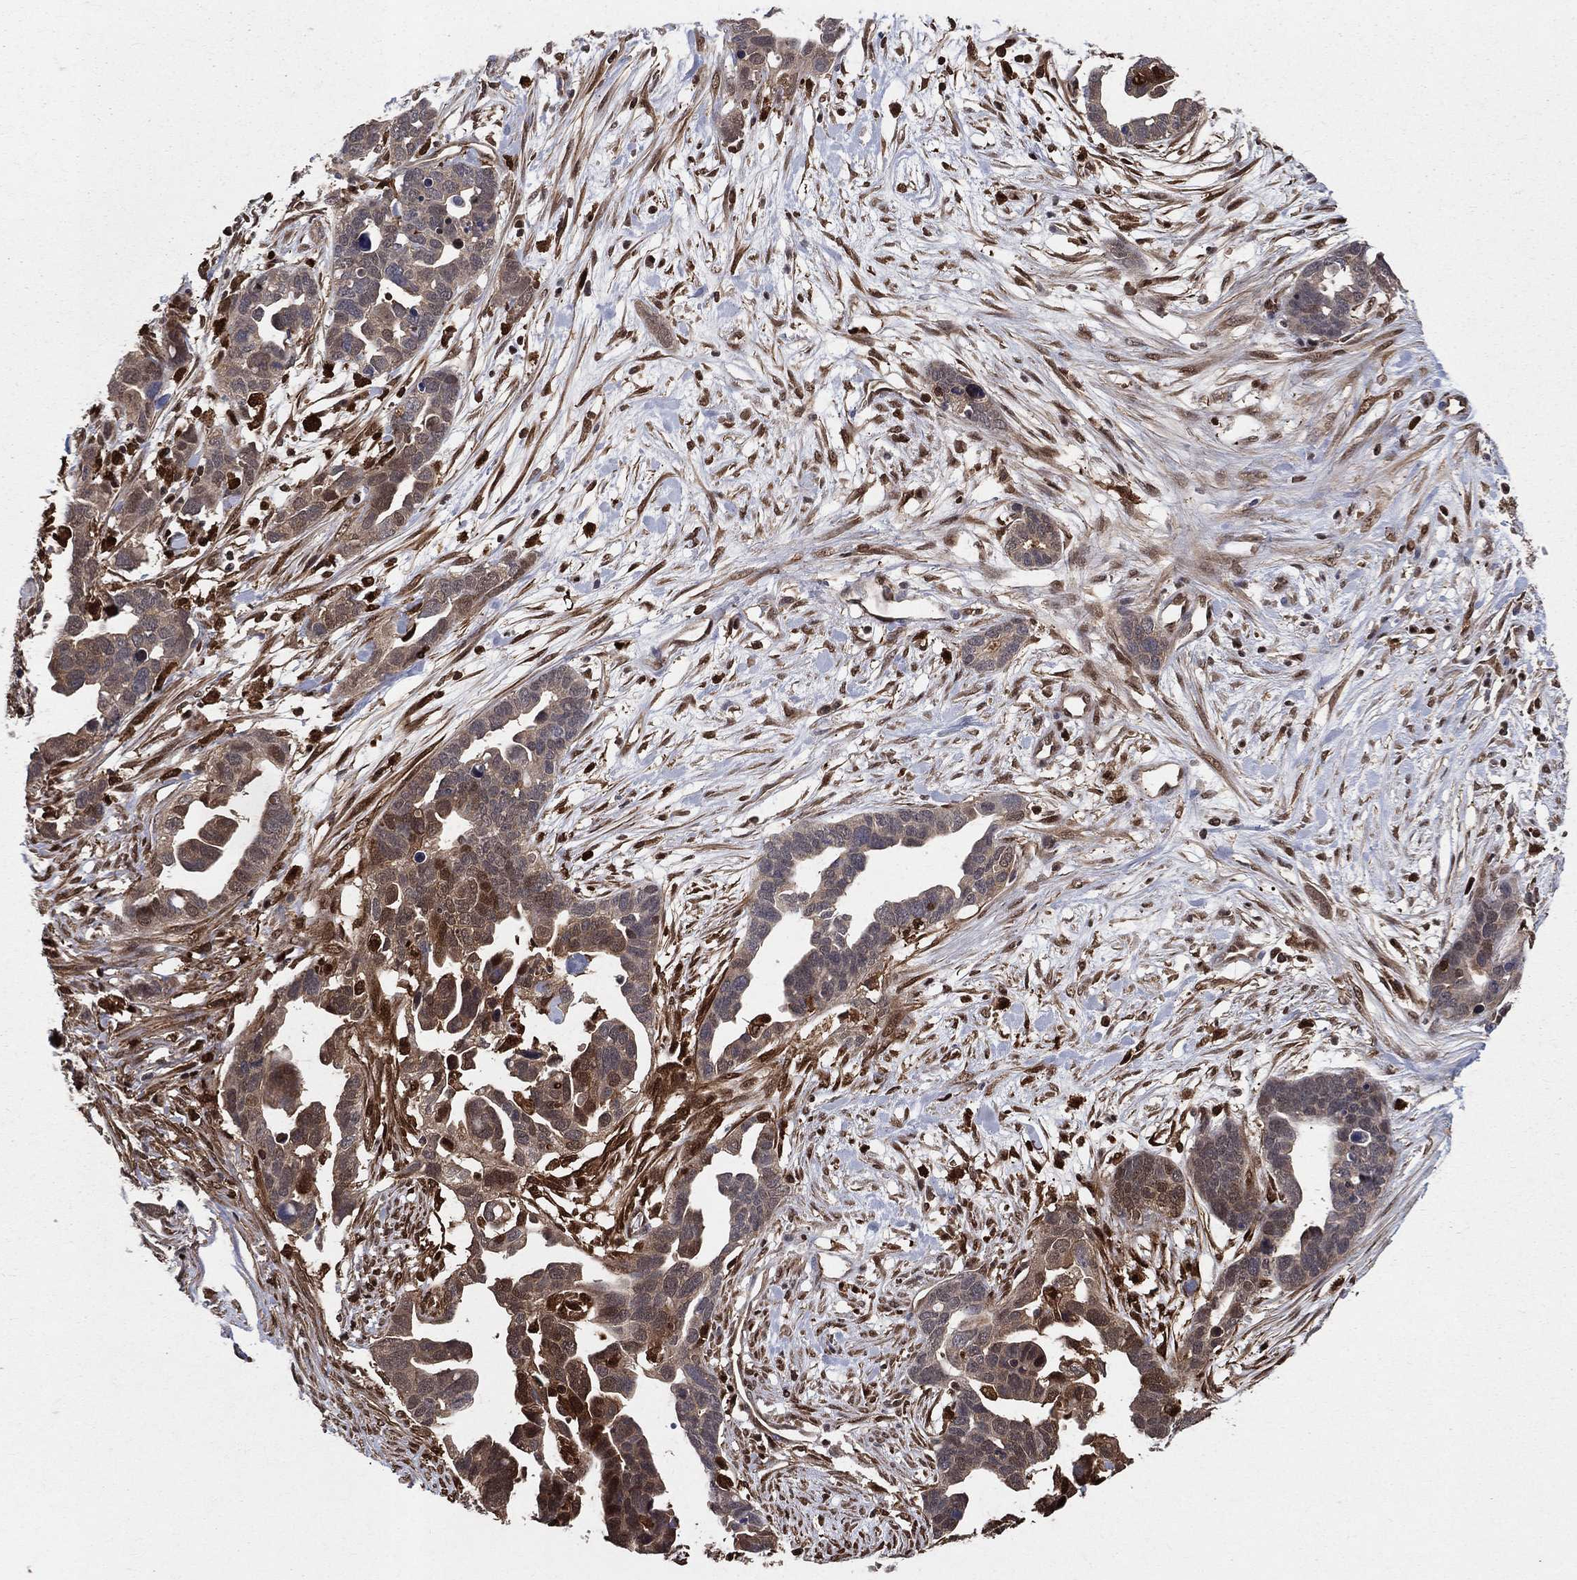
{"staining": {"intensity": "moderate", "quantity": "25%-75%", "location": "cytoplasmic/membranous,nuclear"}, "tissue": "ovarian cancer", "cell_type": "Tumor cells", "image_type": "cancer", "snomed": [{"axis": "morphology", "description": "Cystadenocarcinoma, serous, NOS"}, {"axis": "topography", "description": "Ovary"}], "caption": "Immunohistochemistry (IHC) image of neoplastic tissue: ovarian serous cystadenocarcinoma stained using IHC demonstrates medium levels of moderate protein expression localized specifically in the cytoplasmic/membranous and nuclear of tumor cells, appearing as a cytoplasmic/membranous and nuclear brown color.", "gene": "ENO1", "patient": {"sex": "female", "age": 54}}